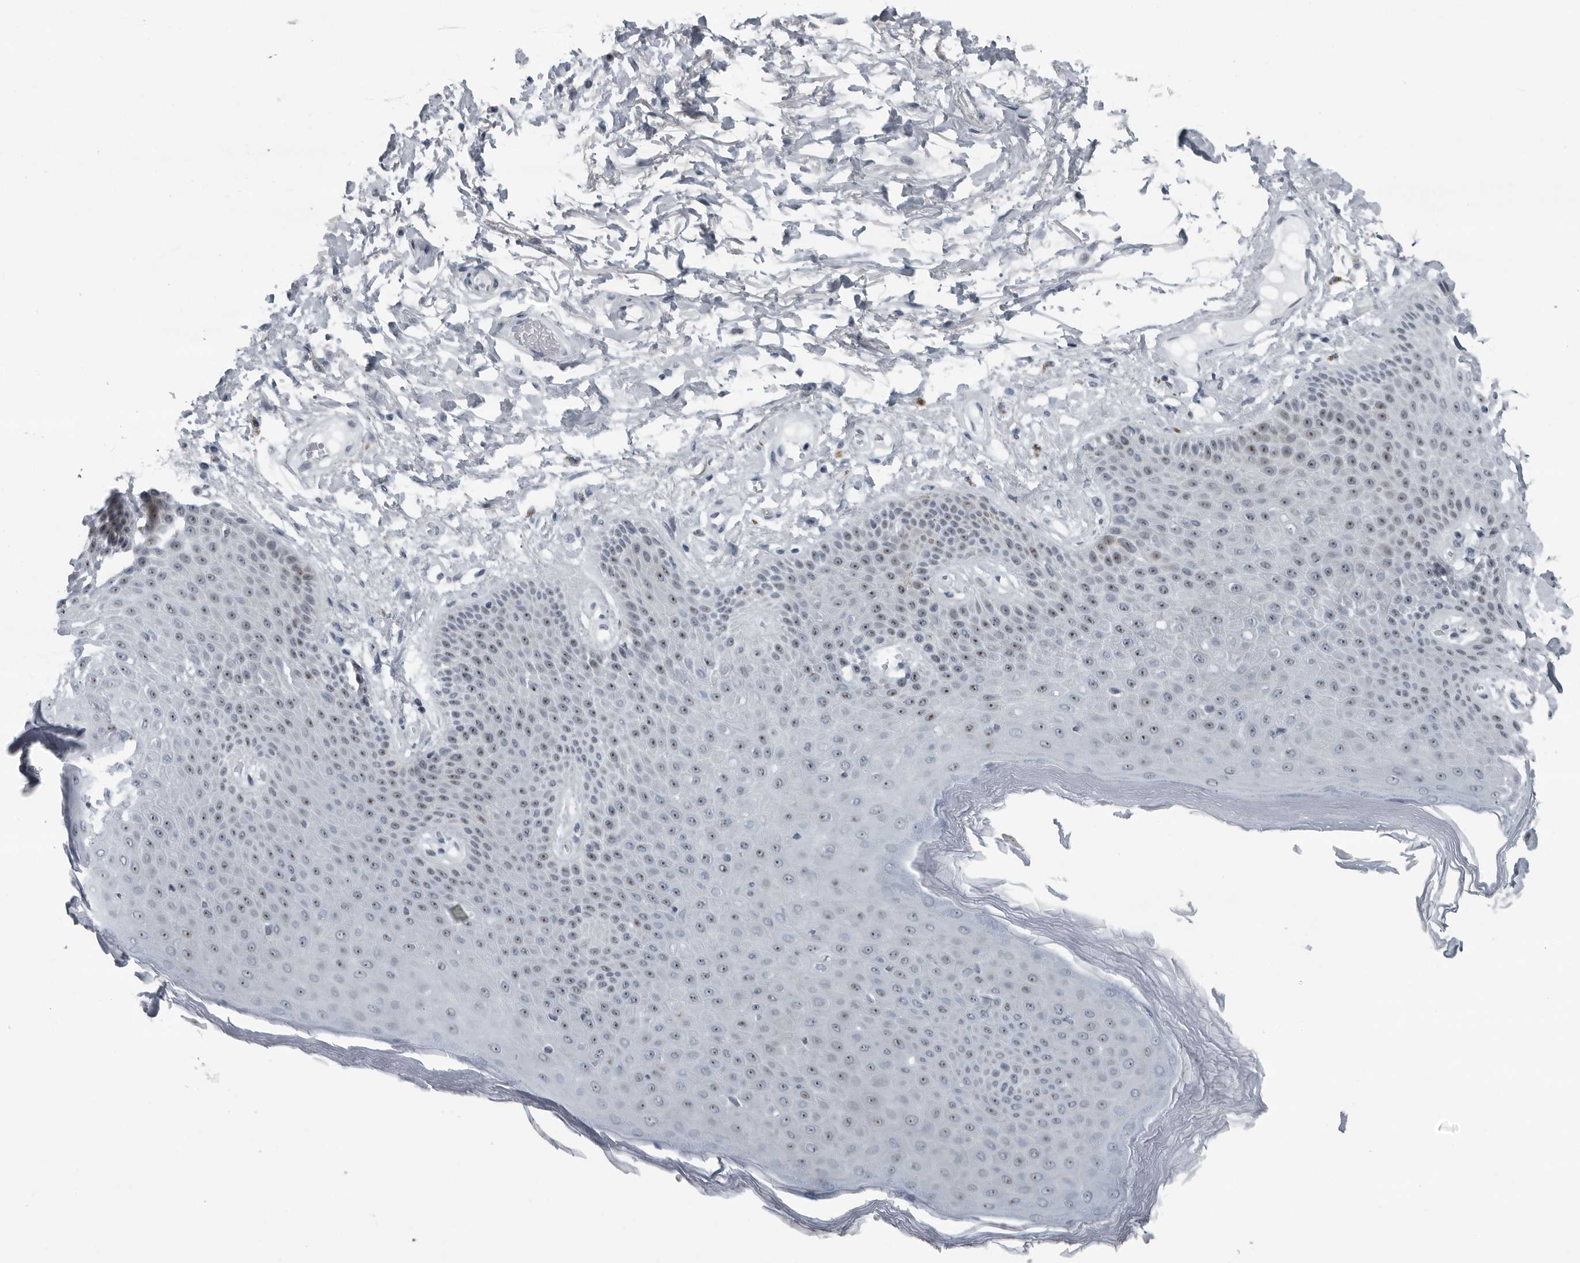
{"staining": {"intensity": "moderate", "quantity": "25%-75%", "location": "cytoplasmic/membranous,nuclear"}, "tissue": "skin", "cell_type": "Epidermal cells", "image_type": "normal", "snomed": [{"axis": "morphology", "description": "Normal tissue, NOS"}, {"axis": "topography", "description": "Anal"}], "caption": "A brown stain shows moderate cytoplasmic/membranous,nuclear staining of a protein in epidermal cells of unremarkable skin.", "gene": "PDCD11", "patient": {"sex": "male", "age": 74}}